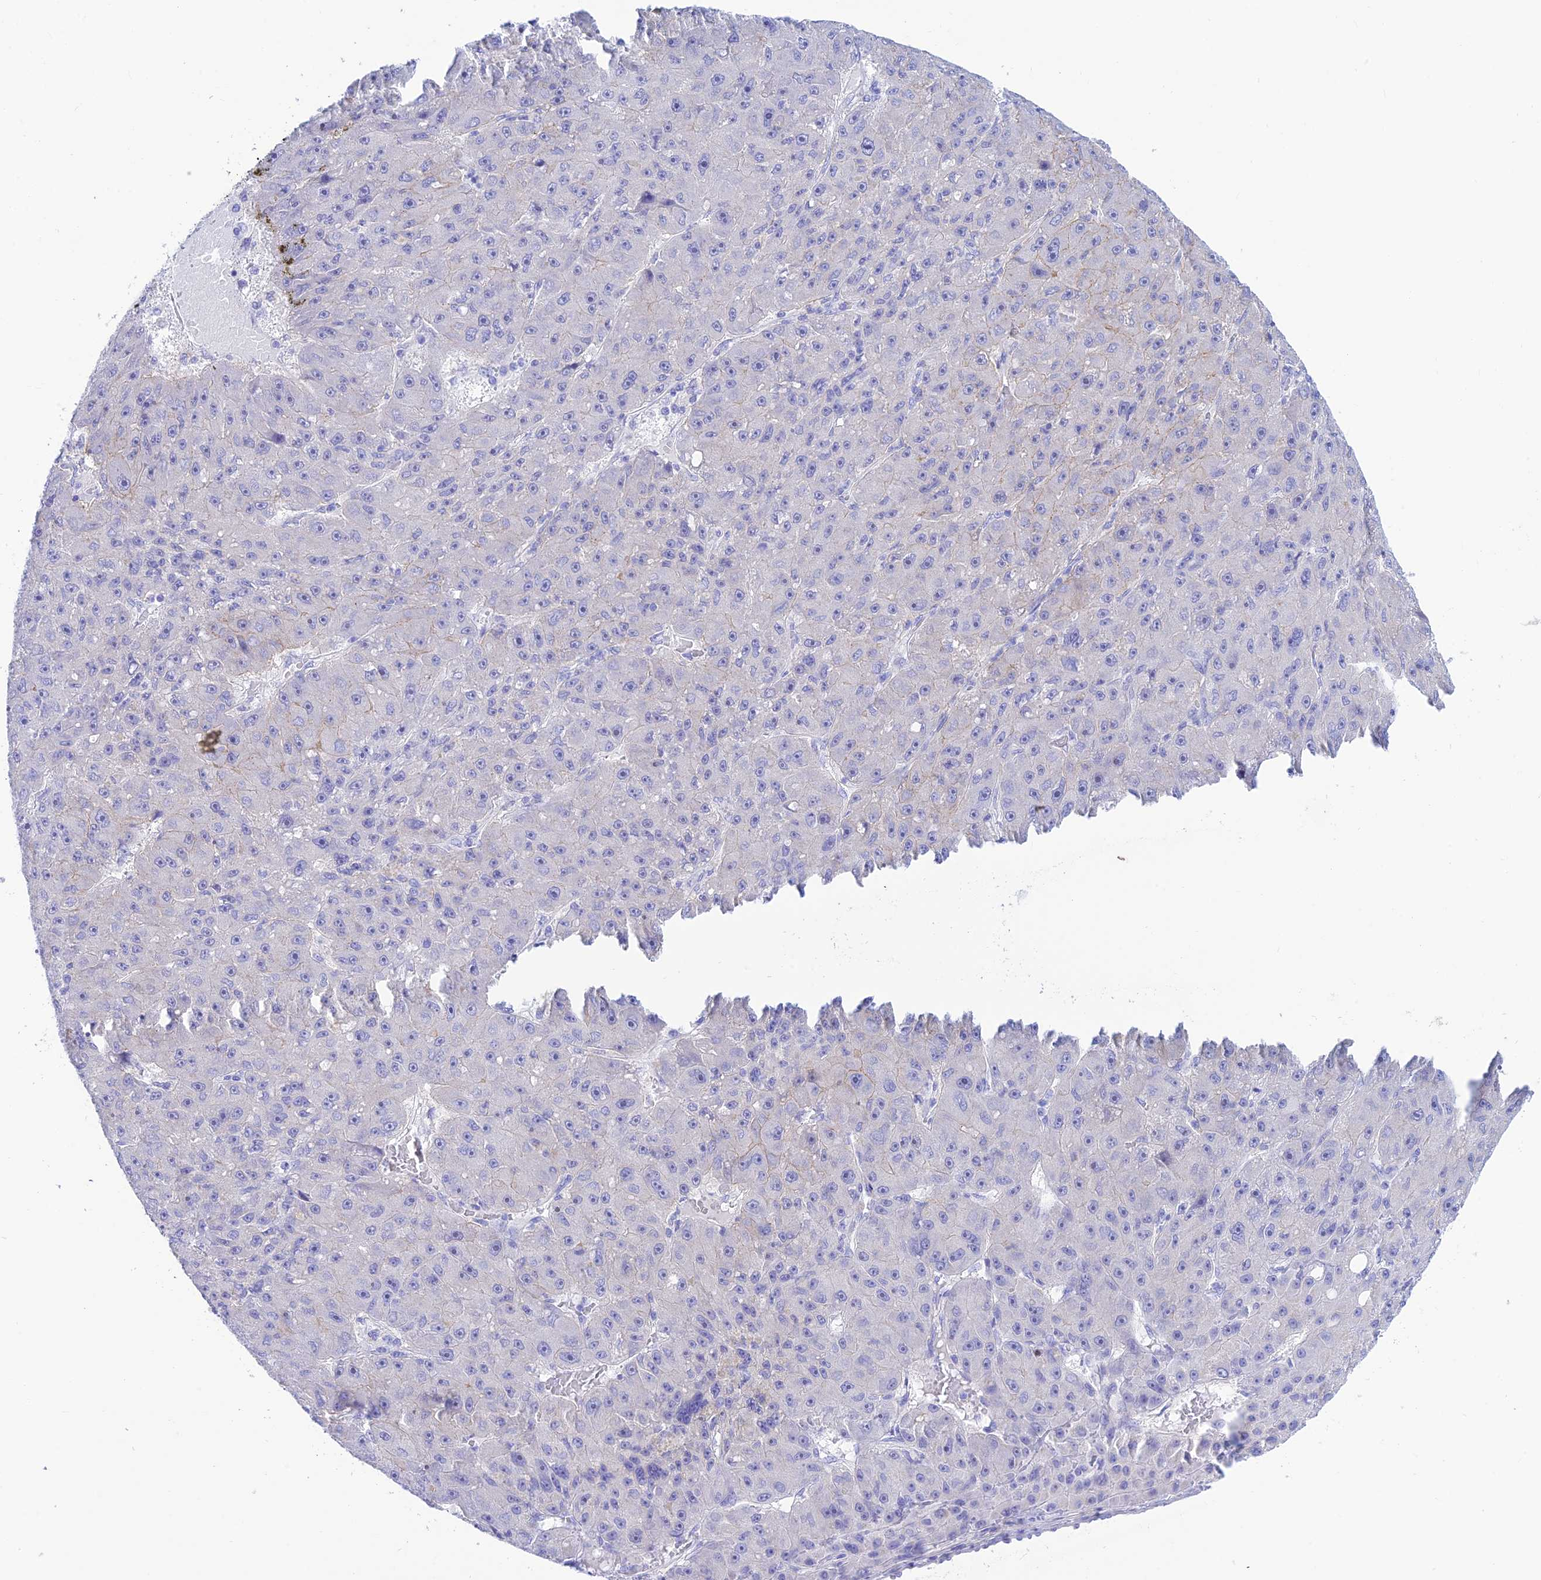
{"staining": {"intensity": "negative", "quantity": "none", "location": "none"}, "tissue": "liver cancer", "cell_type": "Tumor cells", "image_type": "cancer", "snomed": [{"axis": "morphology", "description": "Carcinoma, Hepatocellular, NOS"}, {"axis": "topography", "description": "Liver"}], "caption": "This micrograph is of hepatocellular carcinoma (liver) stained with immunohistochemistry (IHC) to label a protein in brown with the nuclei are counter-stained blue. There is no positivity in tumor cells.", "gene": "PRNP", "patient": {"sex": "male", "age": 67}}